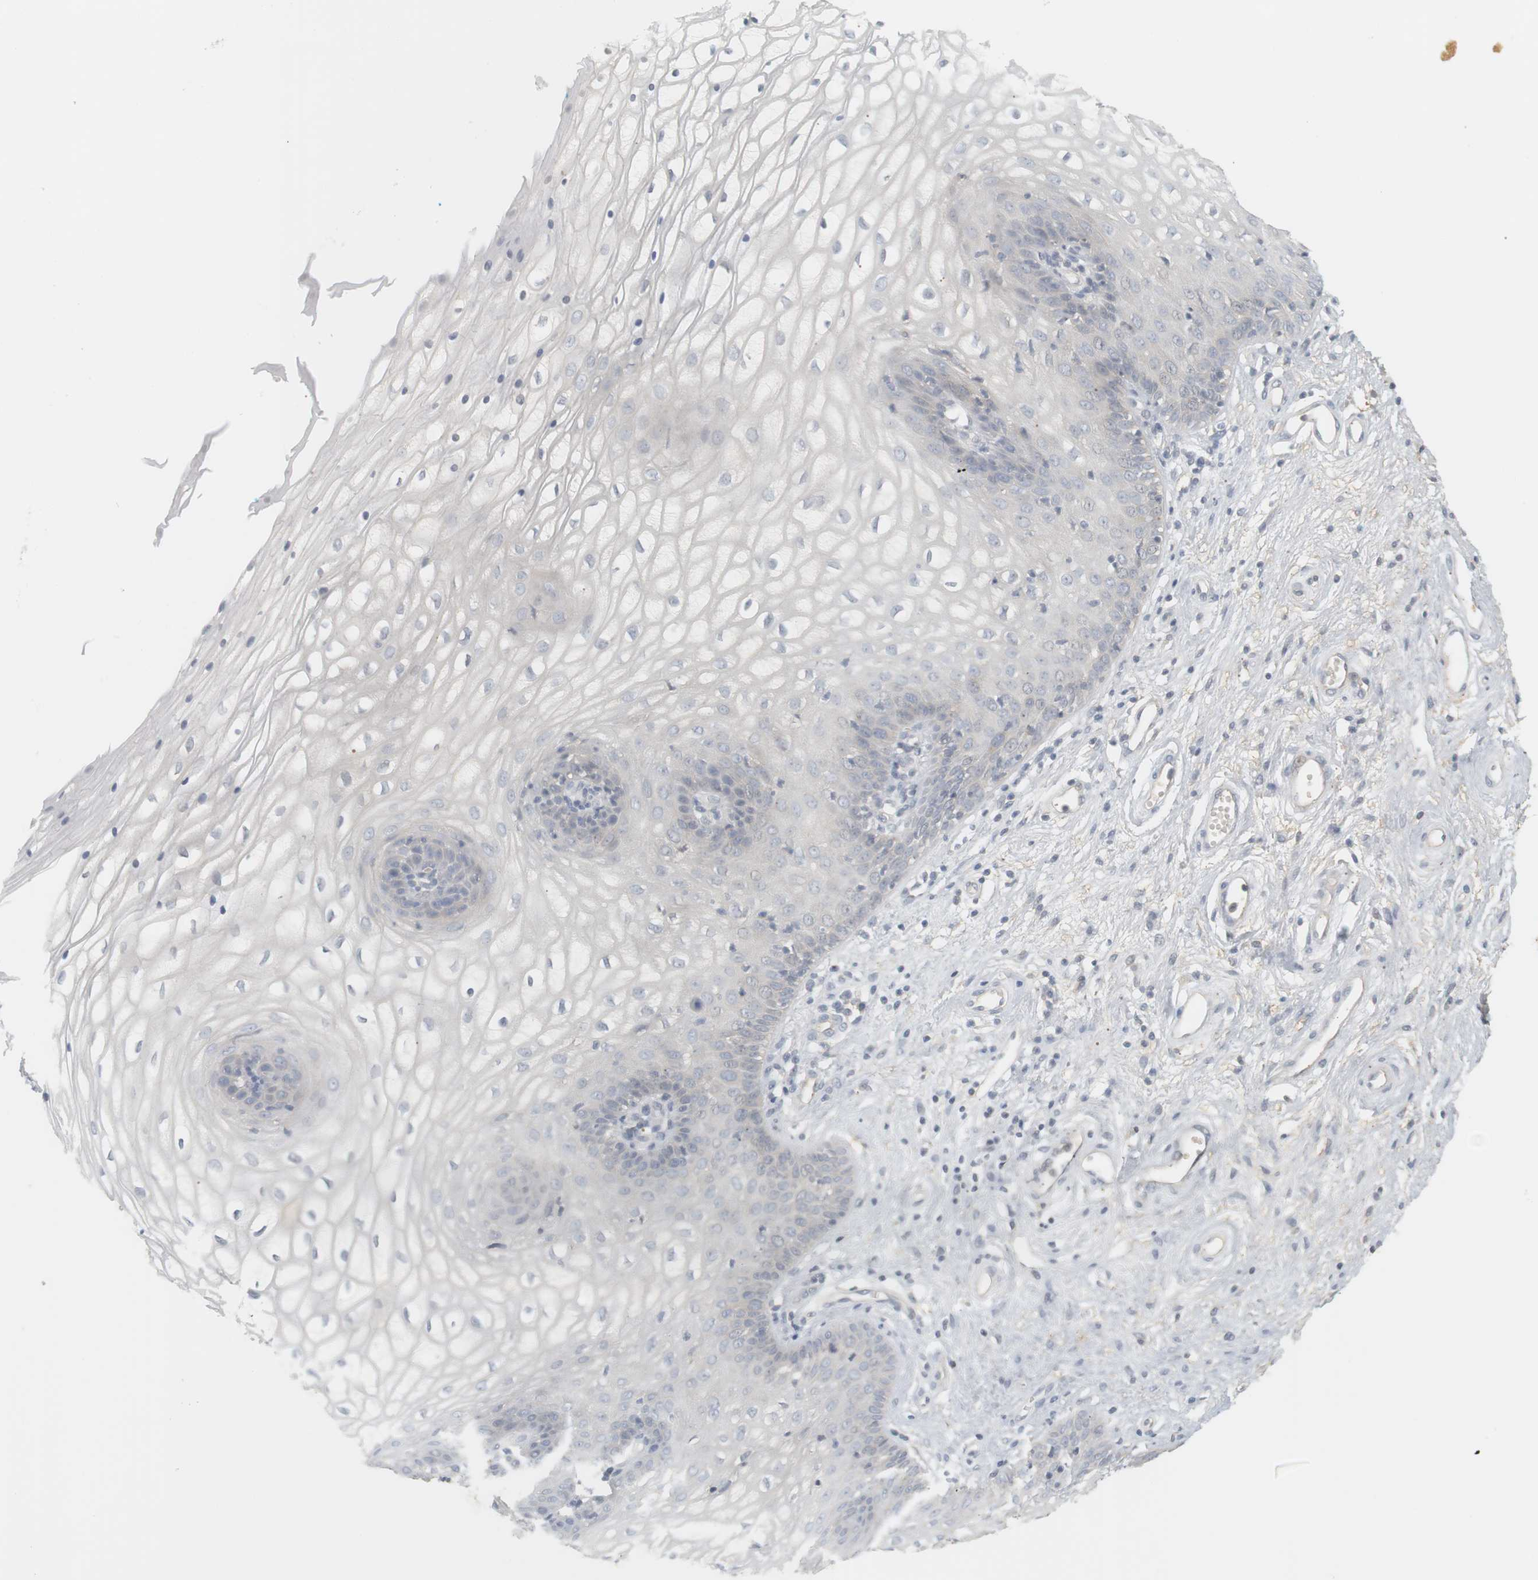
{"staining": {"intensity": "negative", "quantity": "none", "location": "none"}, "tissue": "vagina", "cell_type": "Squamous epithelial cells", "image_type": "normal", "snomed": [{"axis": "morphology", "description": "Normal tissue, NOS"}, {"axis": "topography", "description": "Vagina"}], "caption": "Normal vagina was stained to show a protein in brown. There is no significant staining in squamous epithelial cells. The staining is performed using DAB brown chromogen with nuclei counter-stained in using hematoxylin.", "gene": "RTN3", "patient": {"sex": "female", "age": 34}}